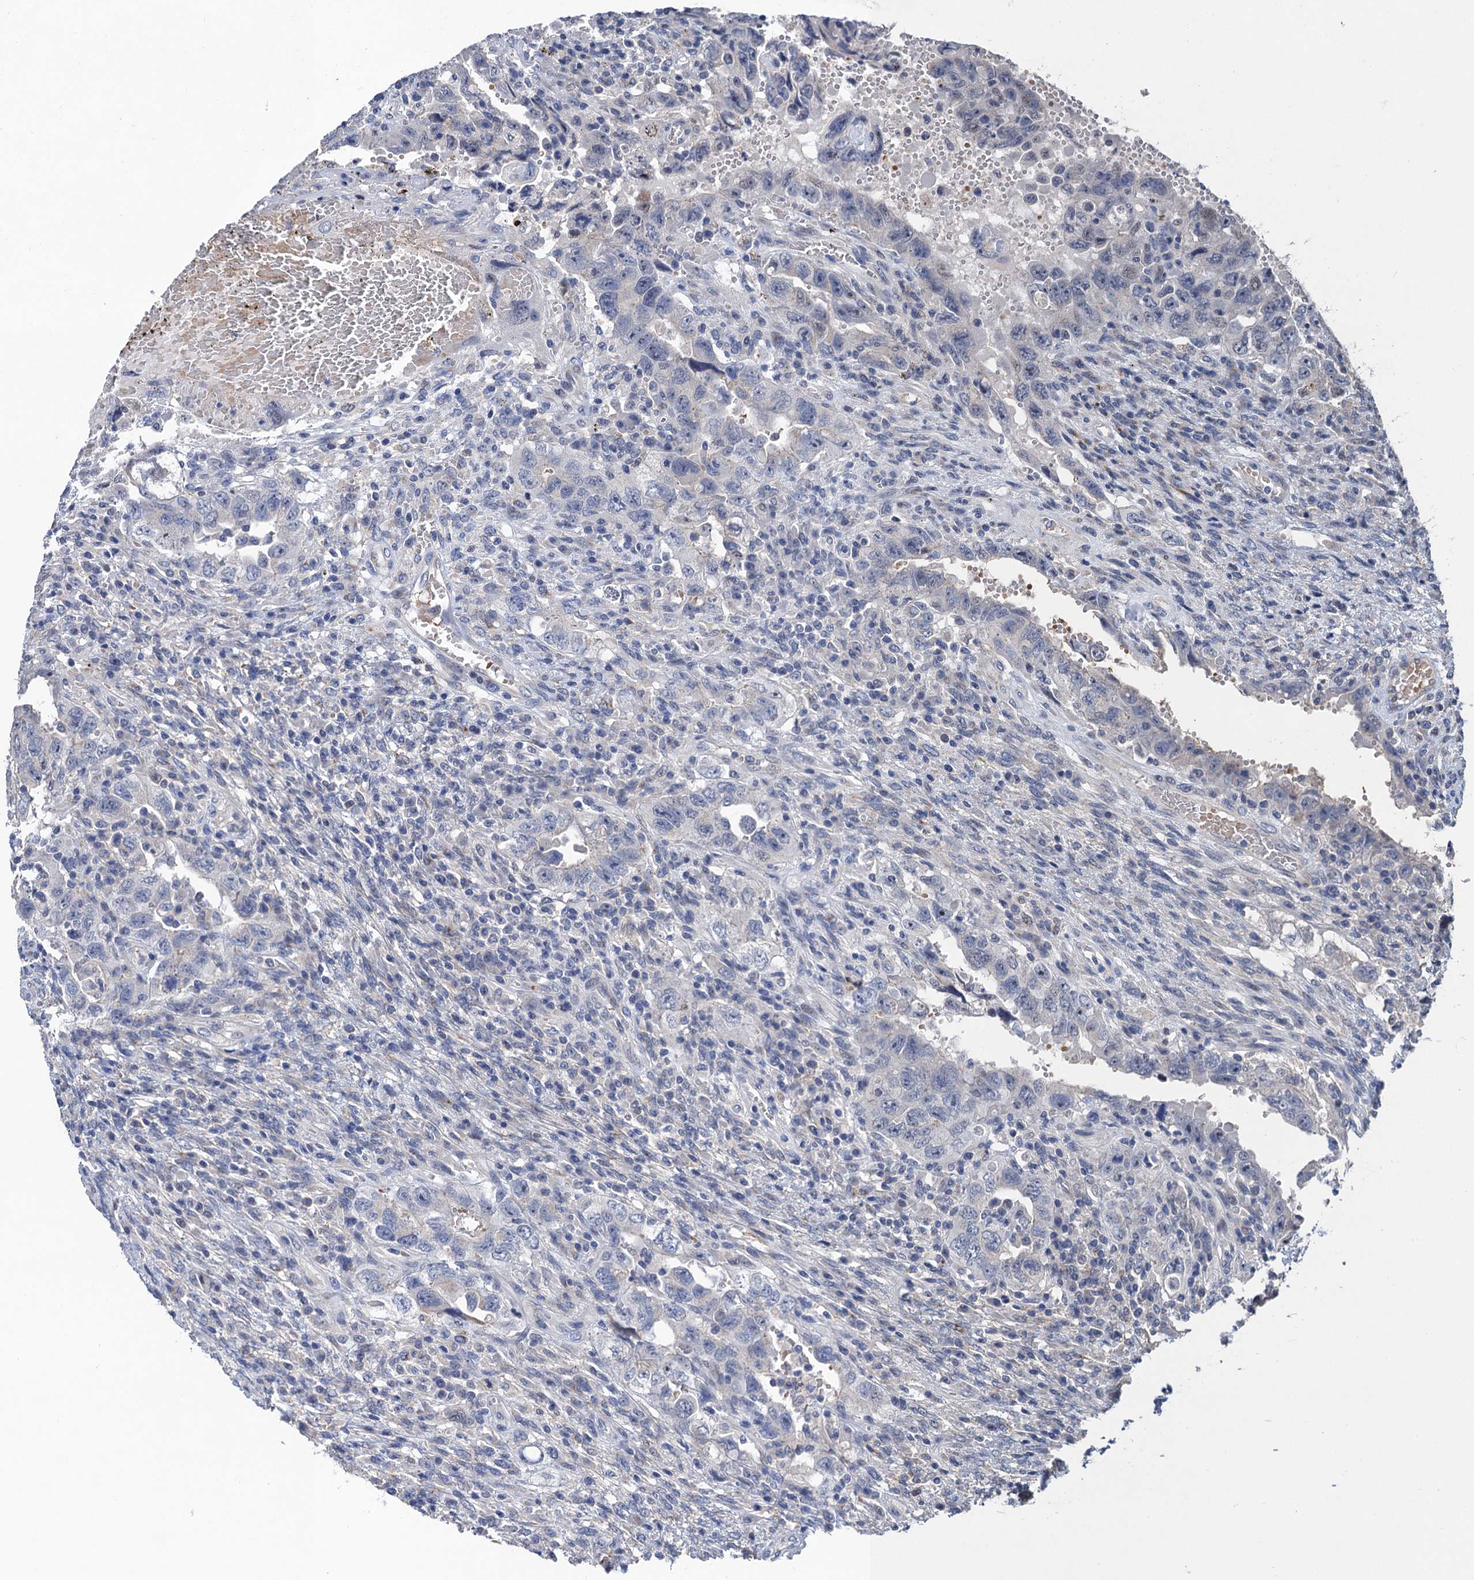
{"staining": {"intensity": "negative", "quantity": "none", "location": "none"}, "tissue": "testis cancer", "cell_type": "Tumor cells", "image_type": "cancer", "snomed": [{"axis": "morphology", "description": "Carcinoma, Embryonal, NOS"}, {"axis": "topography", "description": "Testis"}], "caption": "The image exhibits no significant positivity in tumor cells of embryonal carcinoma (testis). The staining was performed using DAB to visualize the protein expression in brown, while the nuclei were stained in blue with hematoxylin (Magnification: 20x).", "gene": "TRAF7", "patient": {"sex": "male", "age": 26}}